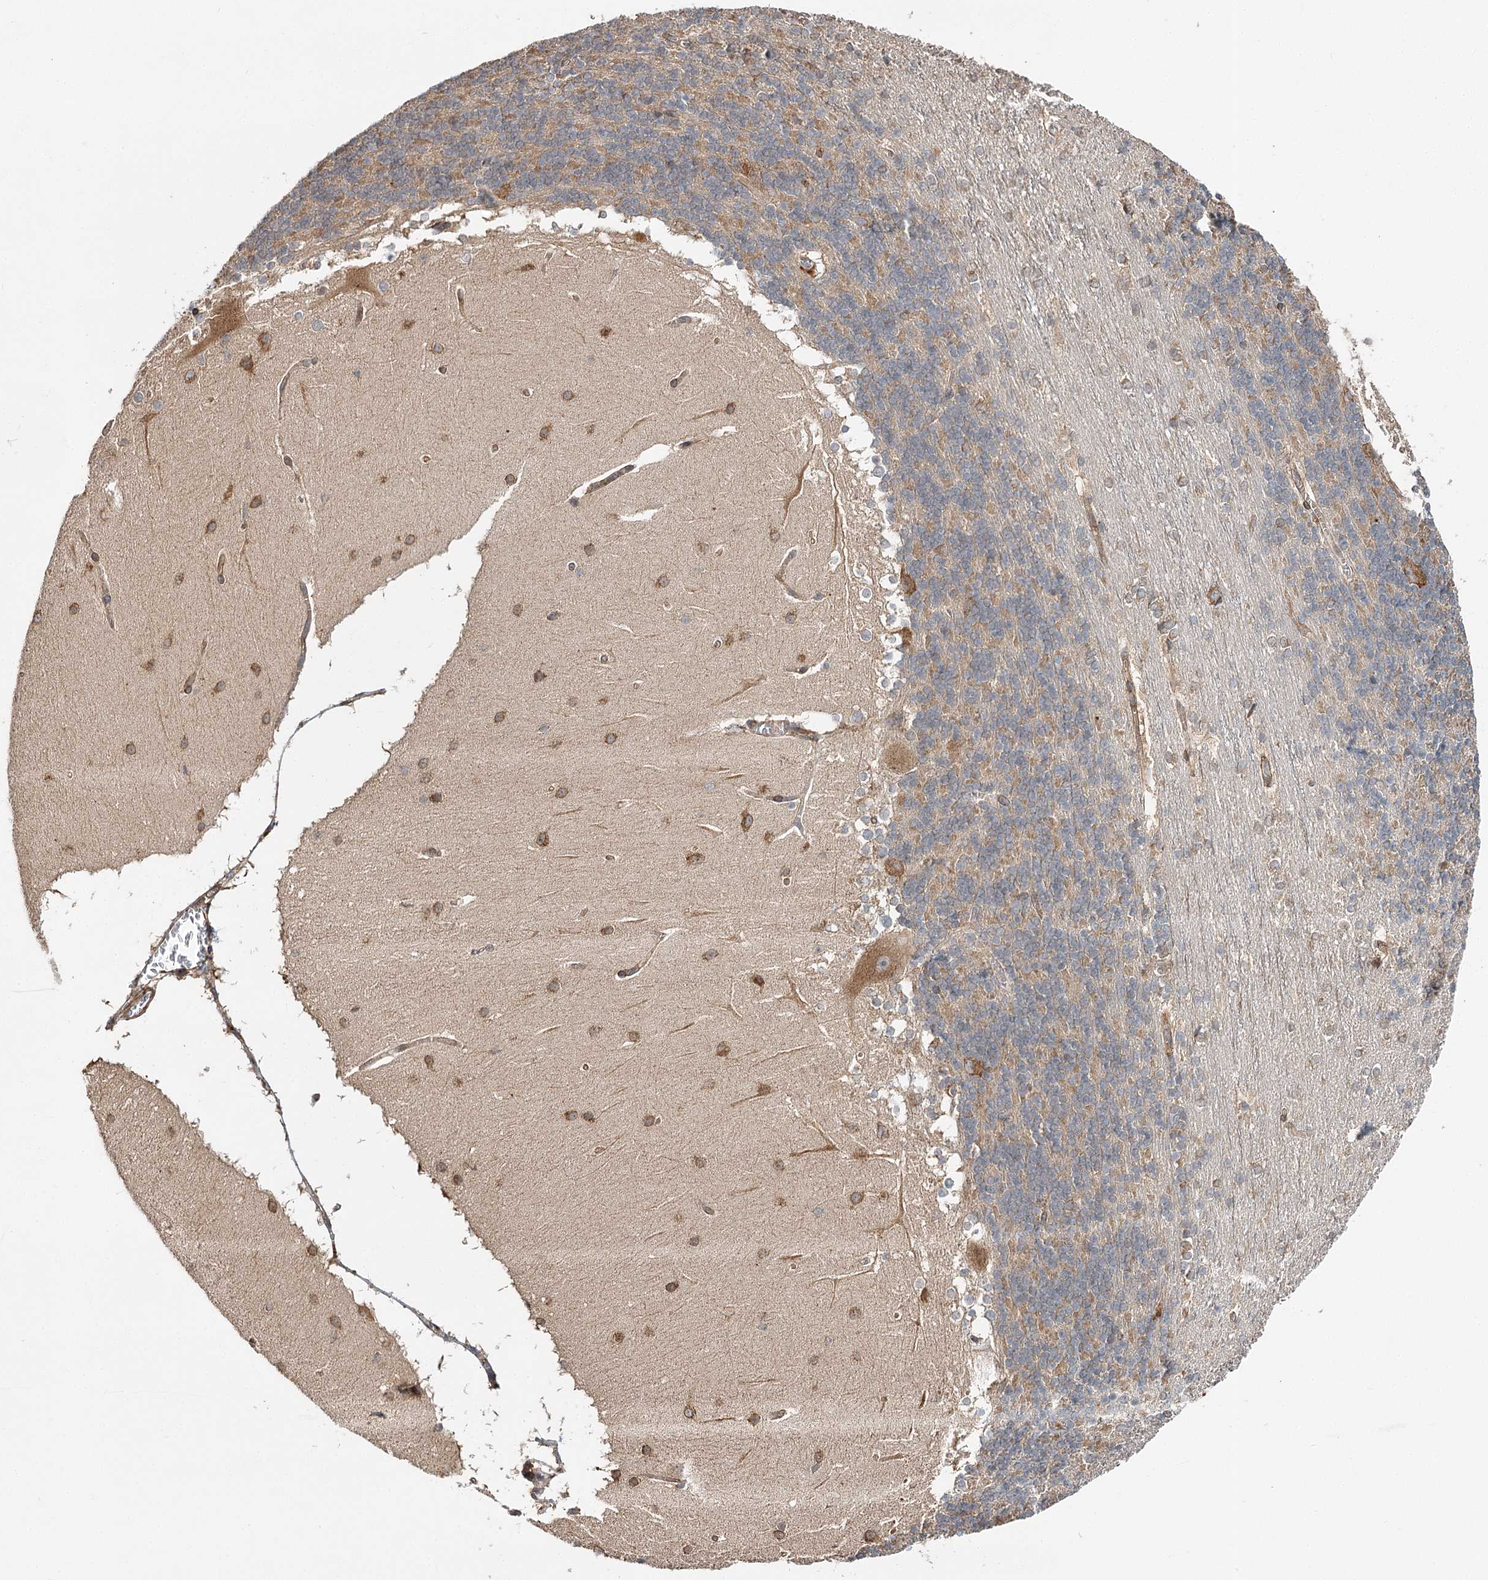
{"staining": {"intensity": "moderate", "quantity": ">75%", "location": "cytoplasmic/membranous"}, "tissue": "cerebellum", "cell_type": "Cells in granular layer", "image_type": "normal", "snomed": [{"axis": "morphology", "description": "Normal tissue, NOS"}, {"axis": "topography", "description": "Cerebellum"}], "caption": "An IHC histopathology image of normal tissue is shown. Protein staining in brown labels moderate cytoplasmic/membranous positivity in cerebellum within cells in granular layer.", "gene": "DNAJB14", "patient": {"sex": "female", "age": 19}}